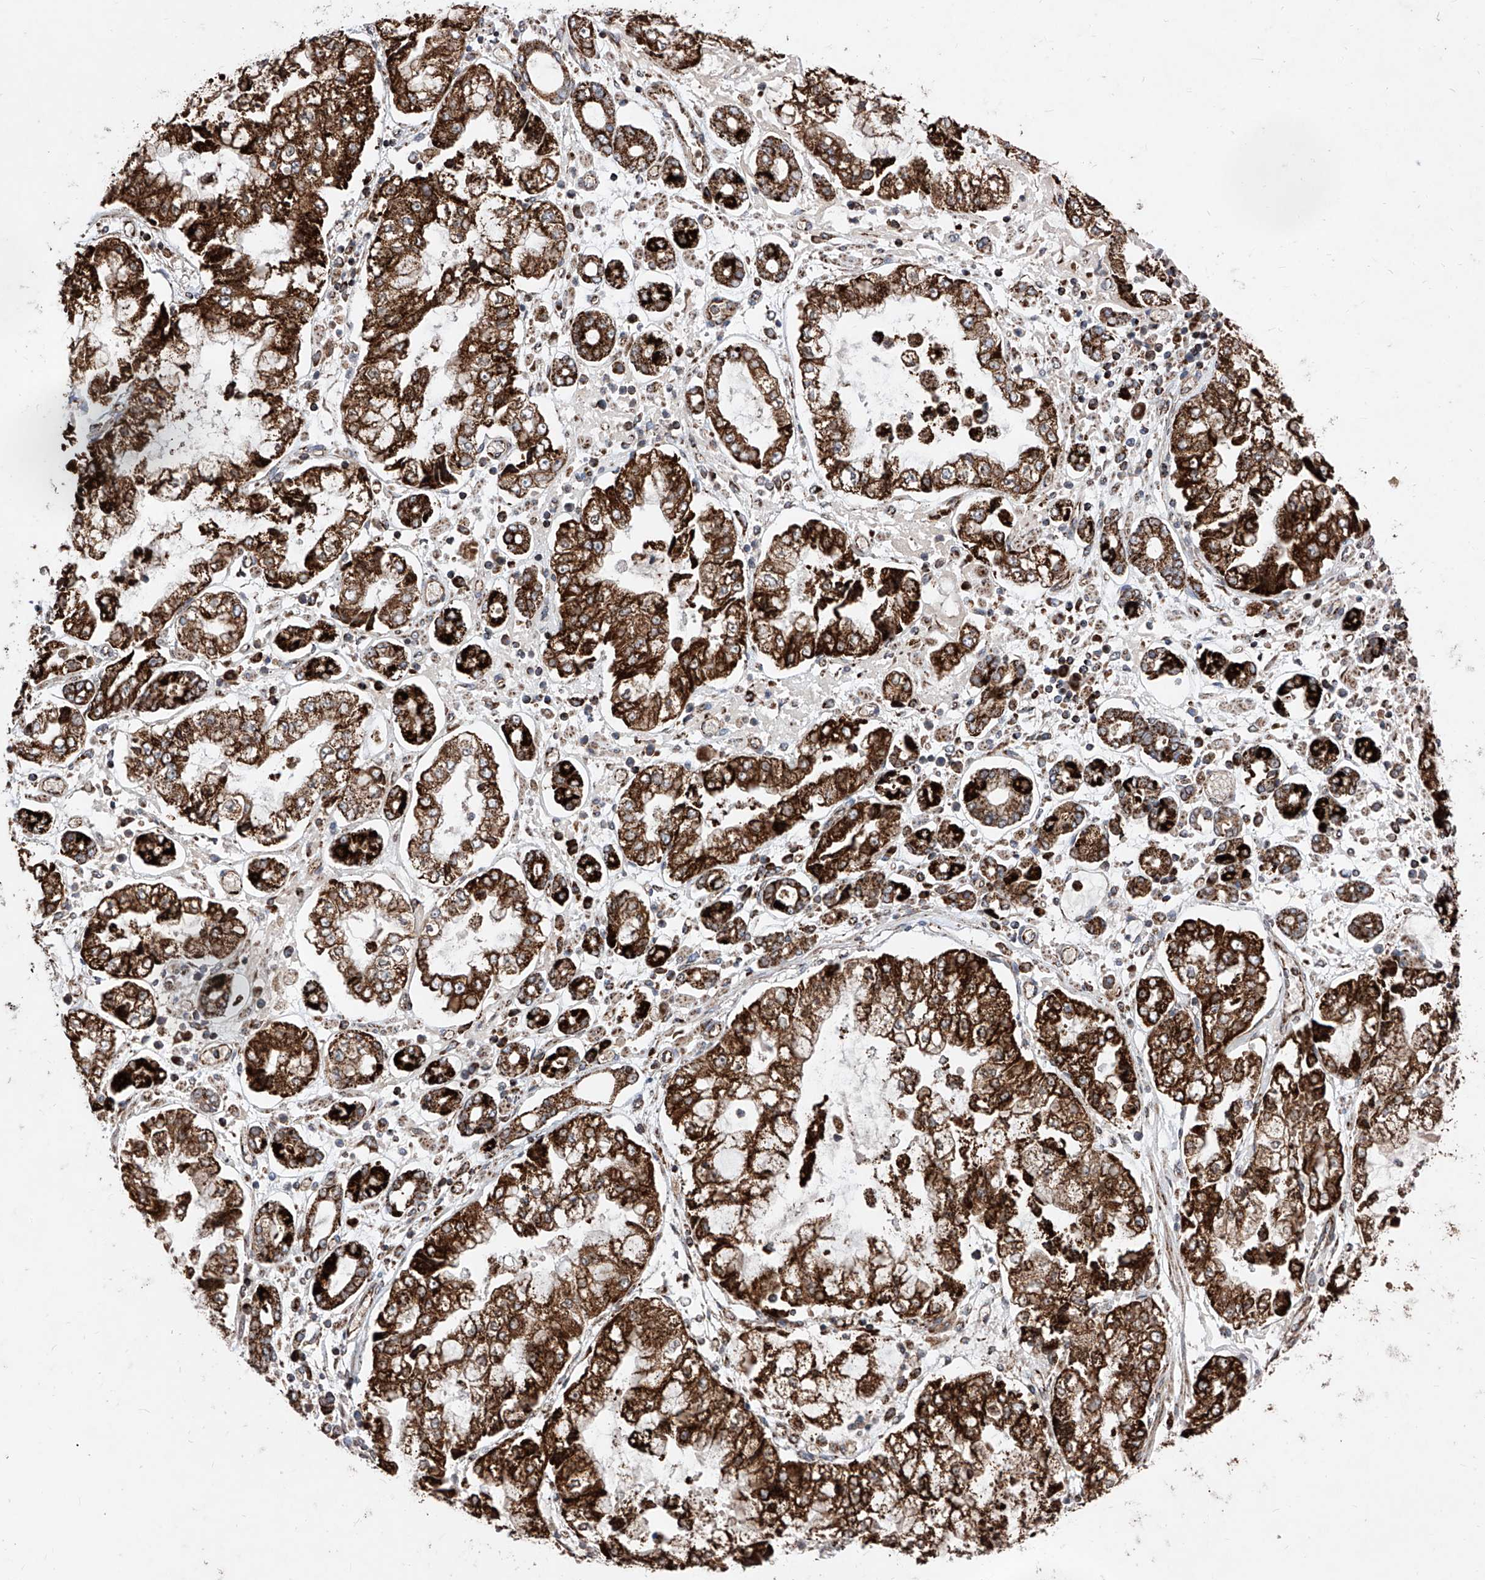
{"staining": {"intensity": "strong", "quantity": ">75%", "location": "cytoplasmic/membranous"}, "tissue": "stomach cancer", "cell_type": "Tumor cells", "image_type": "cancer", "snomed": [{"axis": "morphology", "description": "Adenocarcinoma, NOS"}, {"axis": "topography", "description": "Stomach"}], "caption": "IHC of human stomach adenocarcinoma exhibits high levels of strong cytoplasmic/membranous positivity in approximately >75% of tumor cells.", "gene": "SEMA6A", "patient": {"sex": "male", "age": 76}}